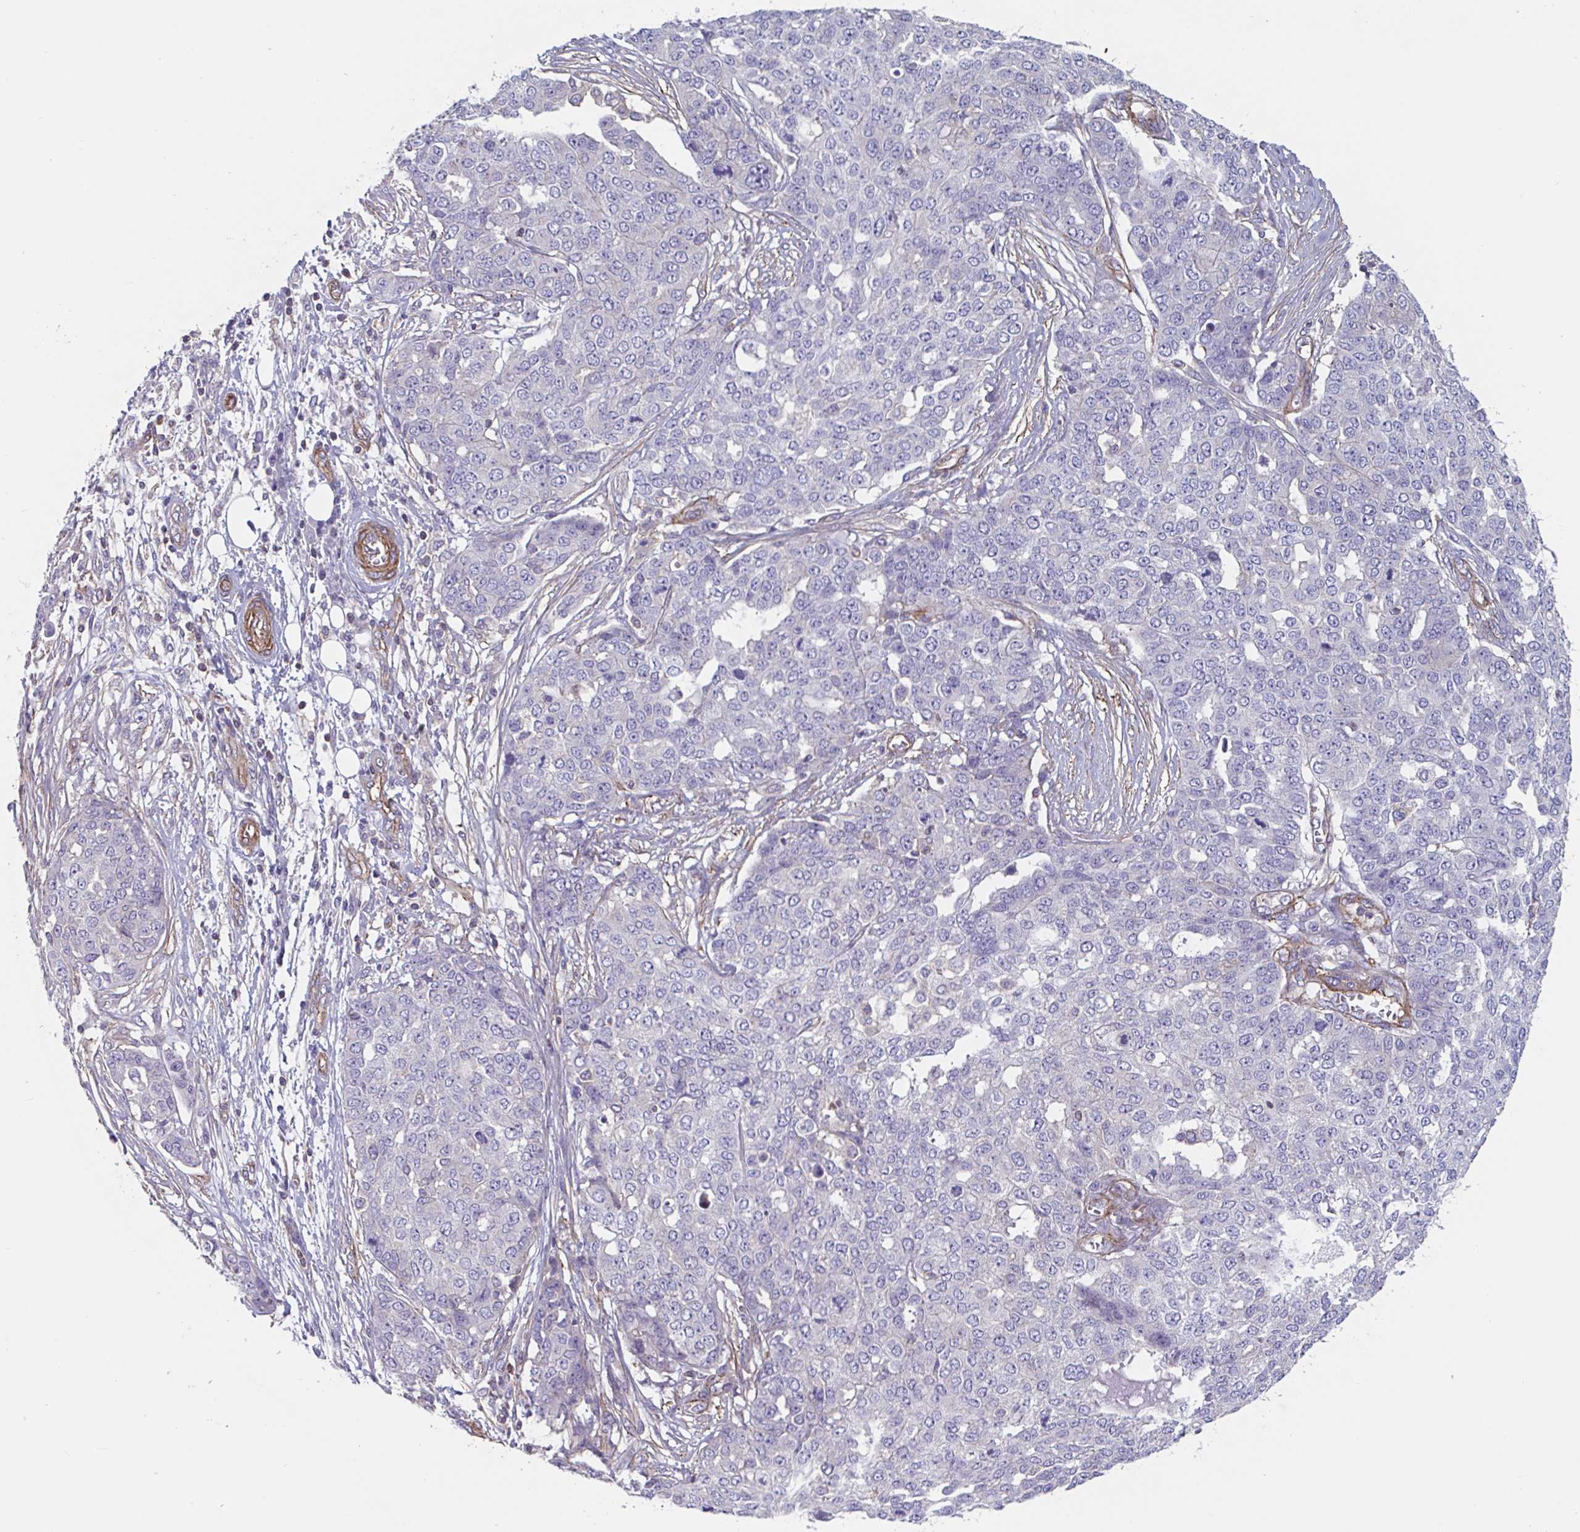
{"staining": {"intensity": "negative", "quantity": "none", "location": "none"}, "tissue": "ovarian cancer", "cell_type": "Tumor cells", "image_type": "cancer", "snomed": [{"axis": "morphology", "description": "Cystadenocarcinoma, serous, NOS"}, {"axis": "topography", "description": "Soft tissue"}, {"axis": "topography", "description": "Ovary"}], "caption": "A micrograph of human serous cystadenocarcinoma (ovarian) is negative for staining in tumor cells.", "gene": "SHISA7", "patient": {"sex": "female", "age": 57}}